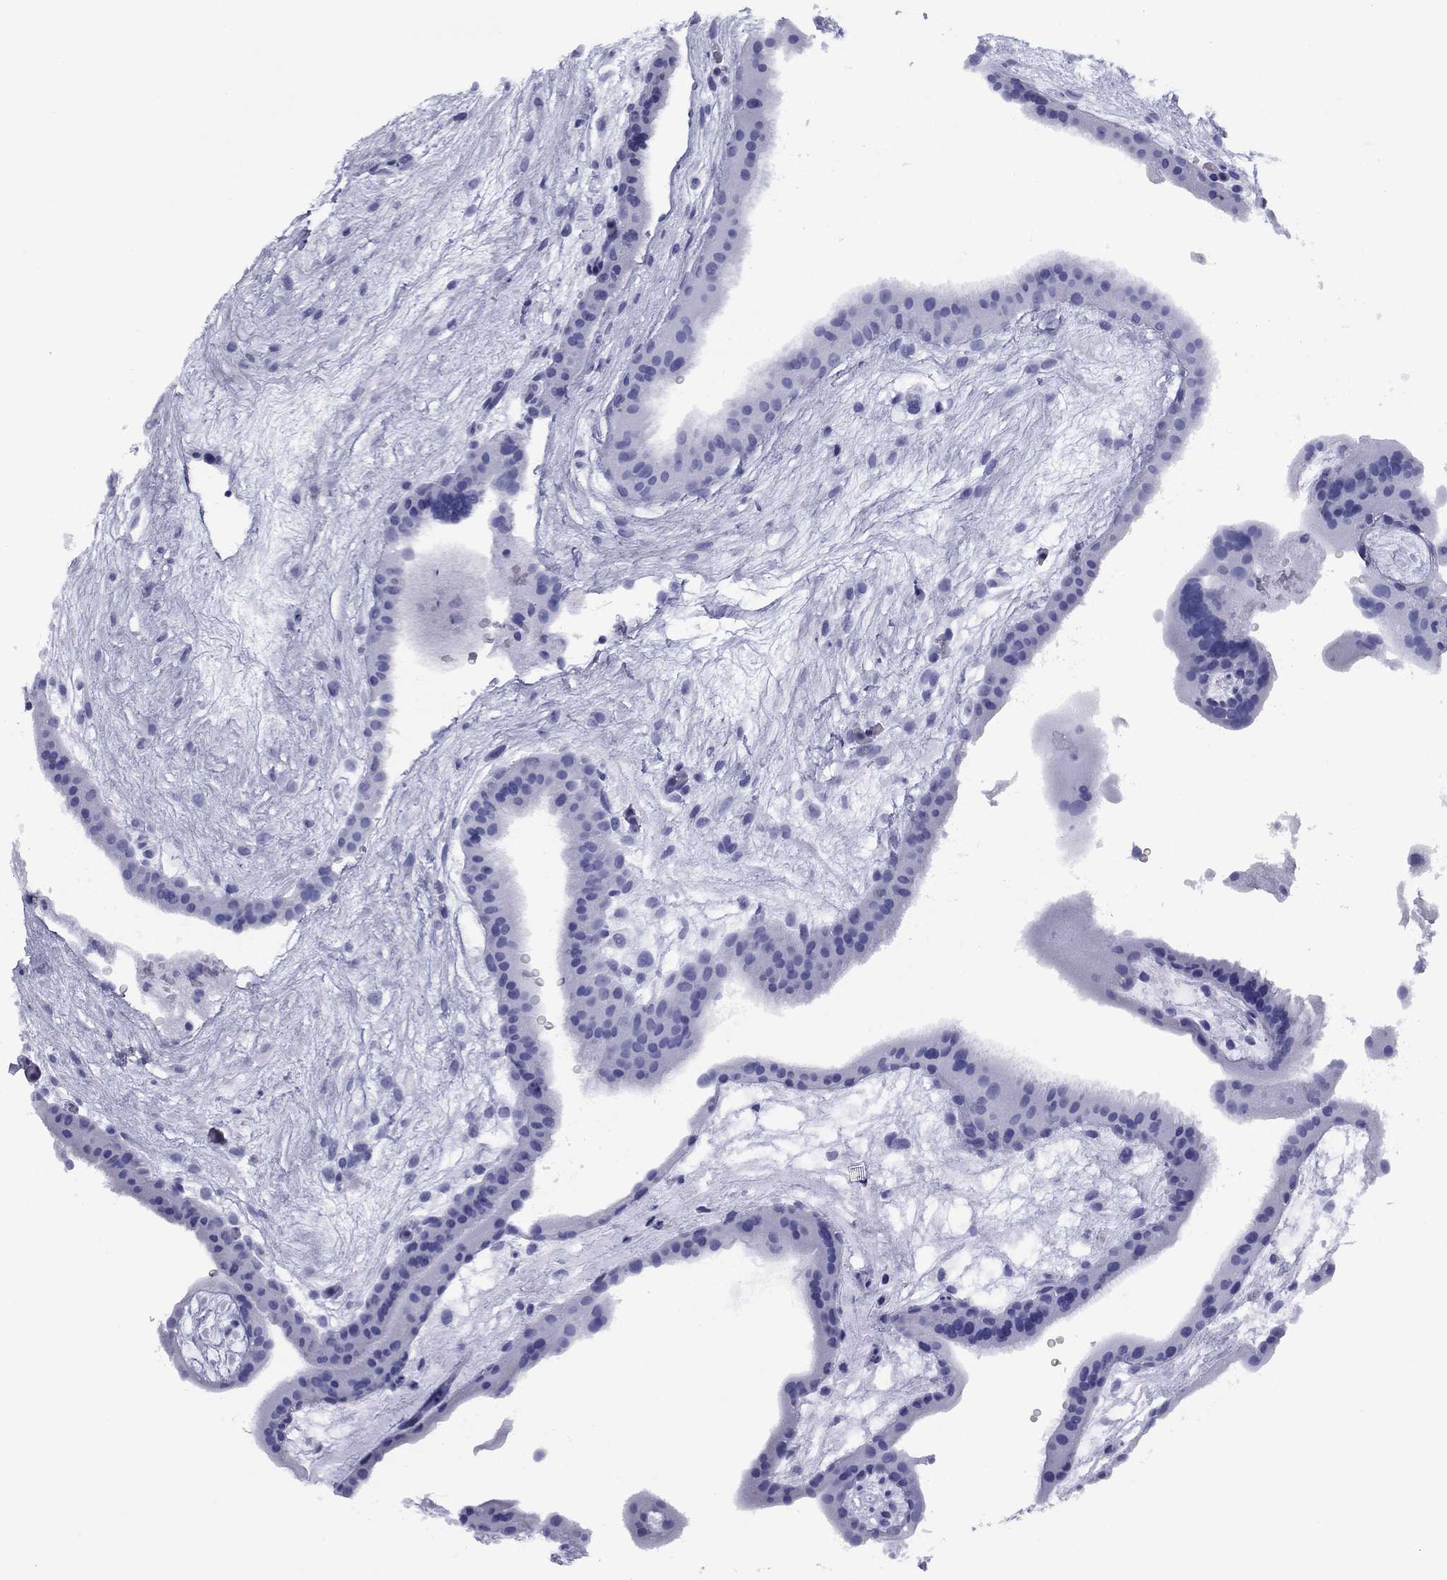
{"staining": {"intensity": "negative", "quantity": "none", "location": "none"}, "tissue": "placenta", "cell_type": "Decidual cells", "image_type": "normal", "snomed": [{"axis": "morphology", "description": "Normal tissue, NOS"}, {"axis": "topography", "description": "Placenta"}], "caption": "IHC image of unremarkable placenta stained for a protein (brown), which demonstrates no positivity in decidual cells. (DAB IHC with hematoxylin counter stain).", "gene": "HAO1", "patient": {"sex": "female", "age": 19}}